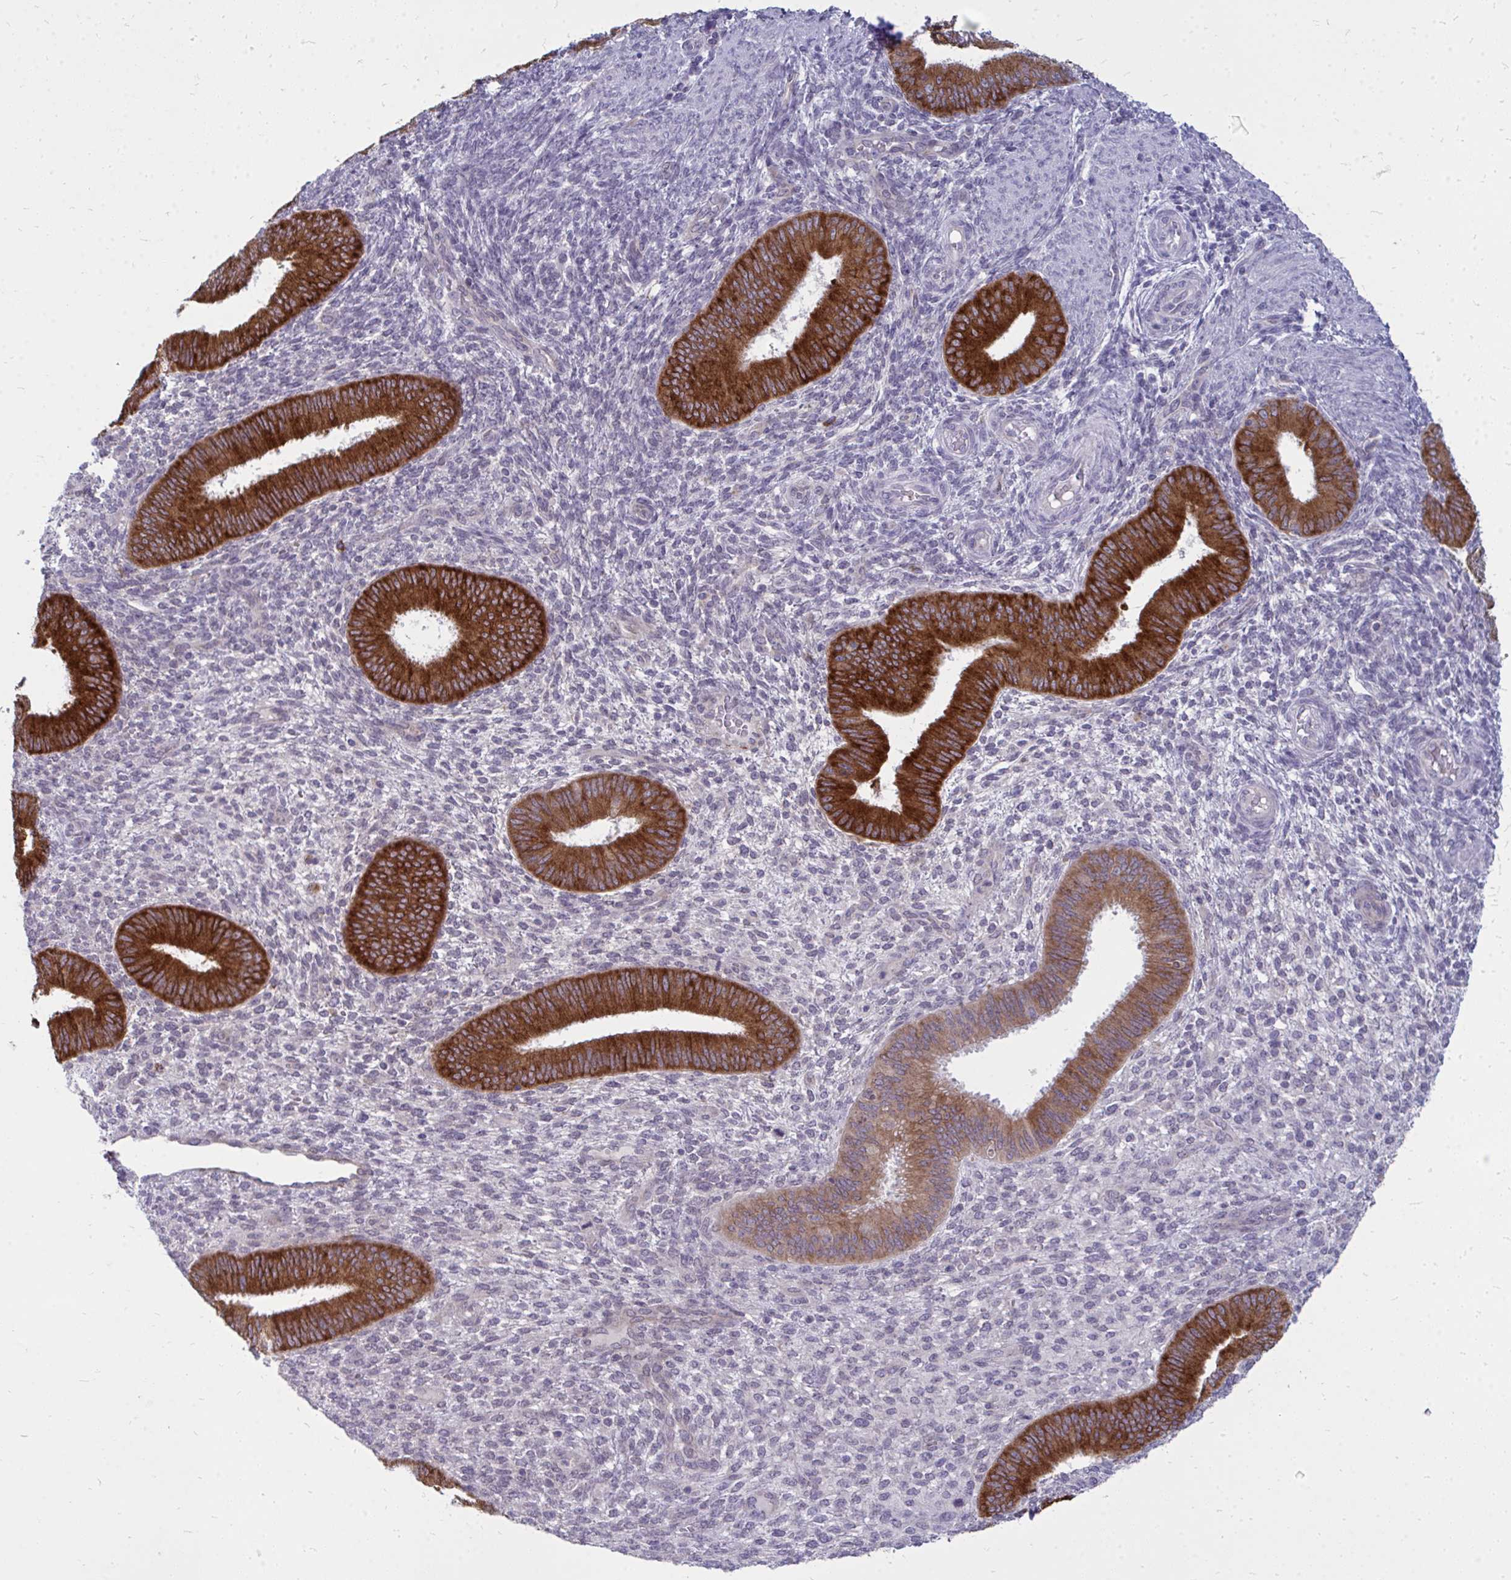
{"staining": {"intensity": "negative", "quantity": "none", "location": "none"}, "tissue": "endometrium", "cell_type": "Cells in endometrial stroma", "image_type": "normal", "snomed": [{"axis": "morphology", "description": "Normal tissue, NOS"}, {"axis": "topography", "description": "Endometrium"}], "caption": "This is an IHC photomicrograph of benign human endometrium. There is no expression in cells in endometrial stroma.", "gene": "ACSL5", "patient": {"sex": "female", "age": 39}}